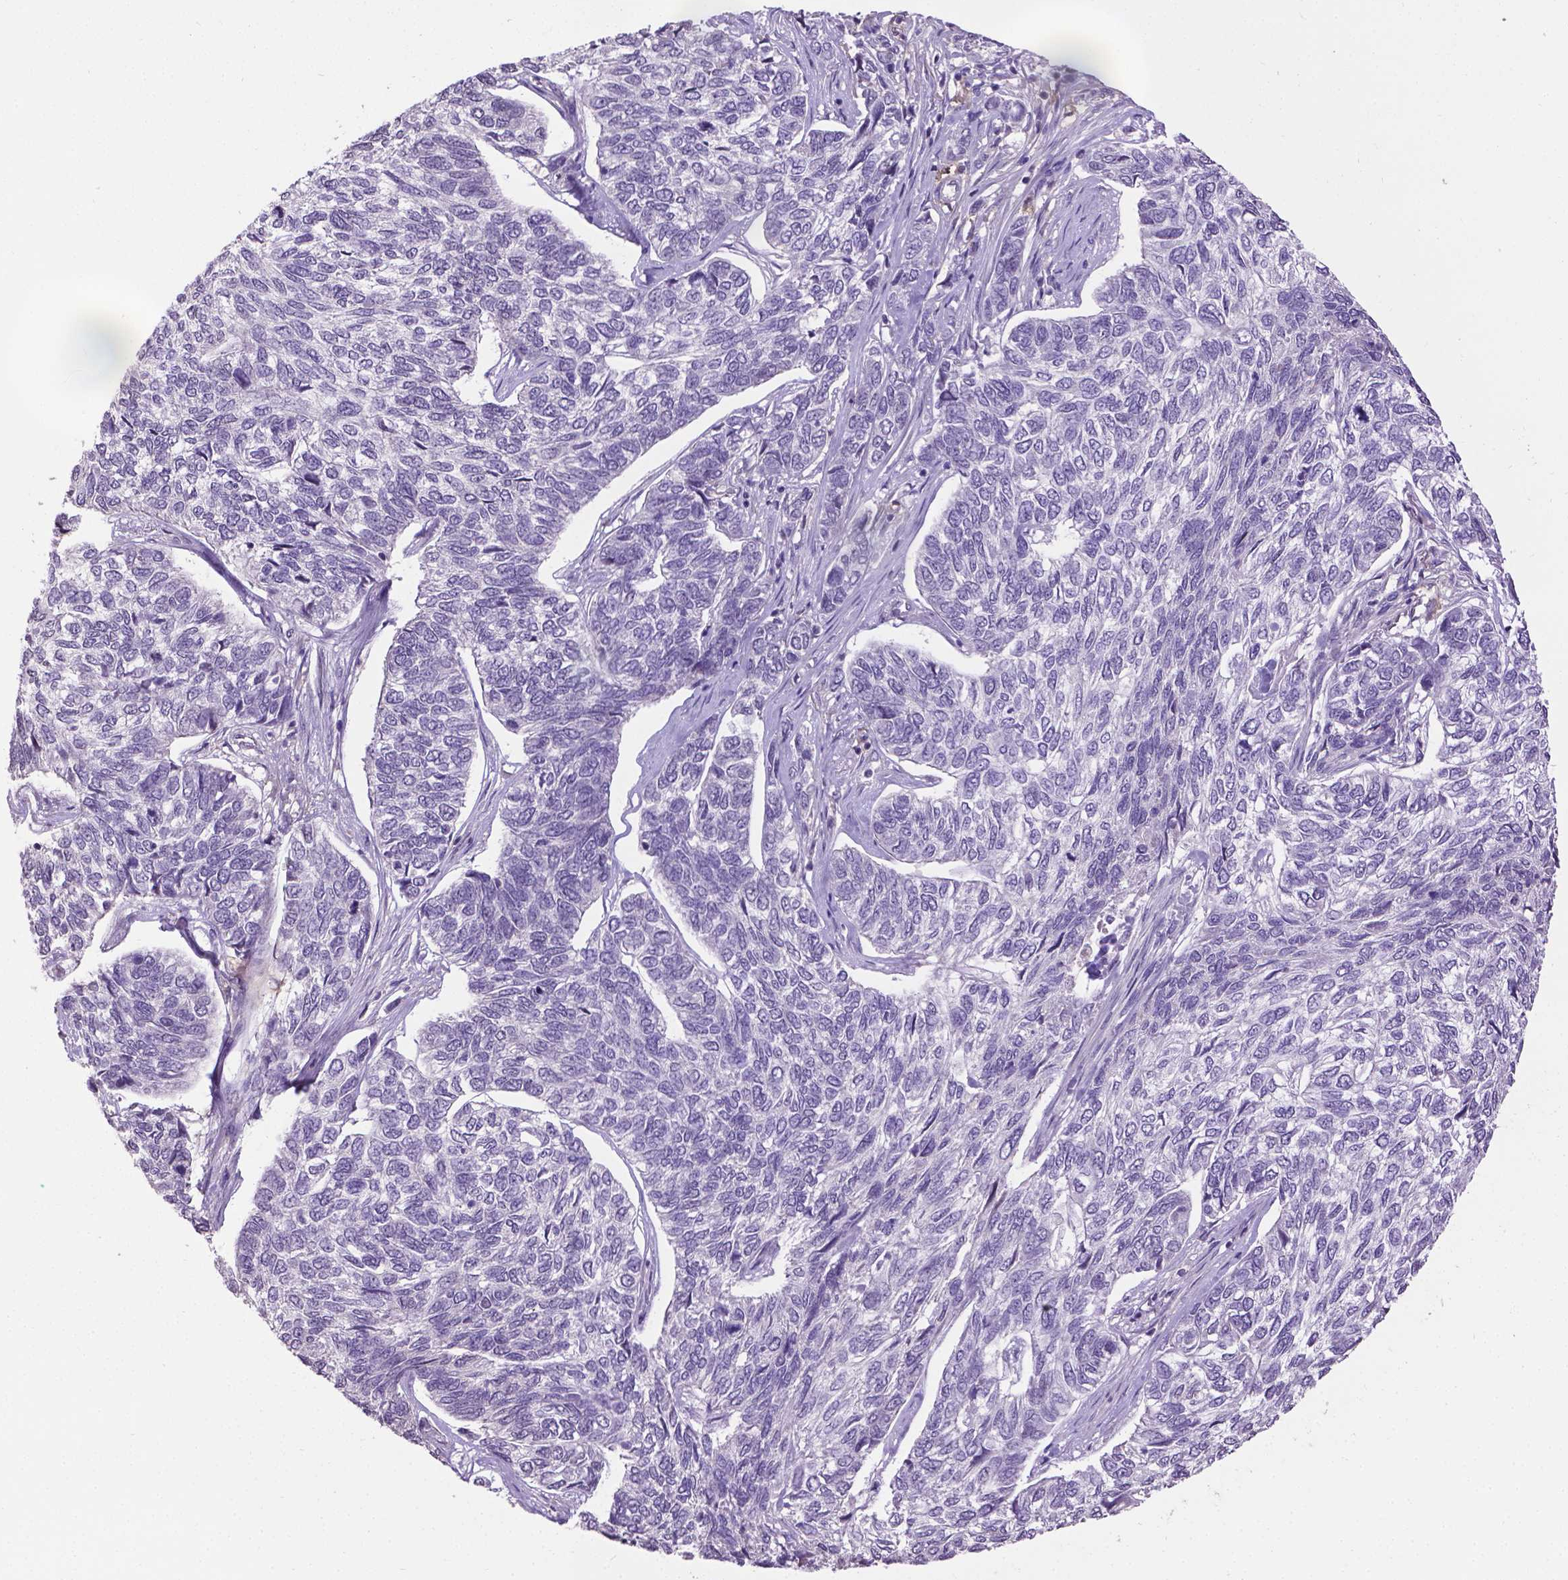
{"staining": {"intensity": "negative", "quantity": "none", "location": "none"}, "tissue": "skin cancer", "cell_type": "Tumor cells", "image_type": "cancer", "snomed": [{"axis": "morphology", "description": "Basal cell carcinoma"}, {"axis": "topography", "description": "Skin"}], "caption": "Immunohistochemistry photomicrograph of skin cancer stained for a protein (brown), which exhibits no staining in tumor cells.", "gene": "CPM", "patient": {"sex": "female", "age": 65}}